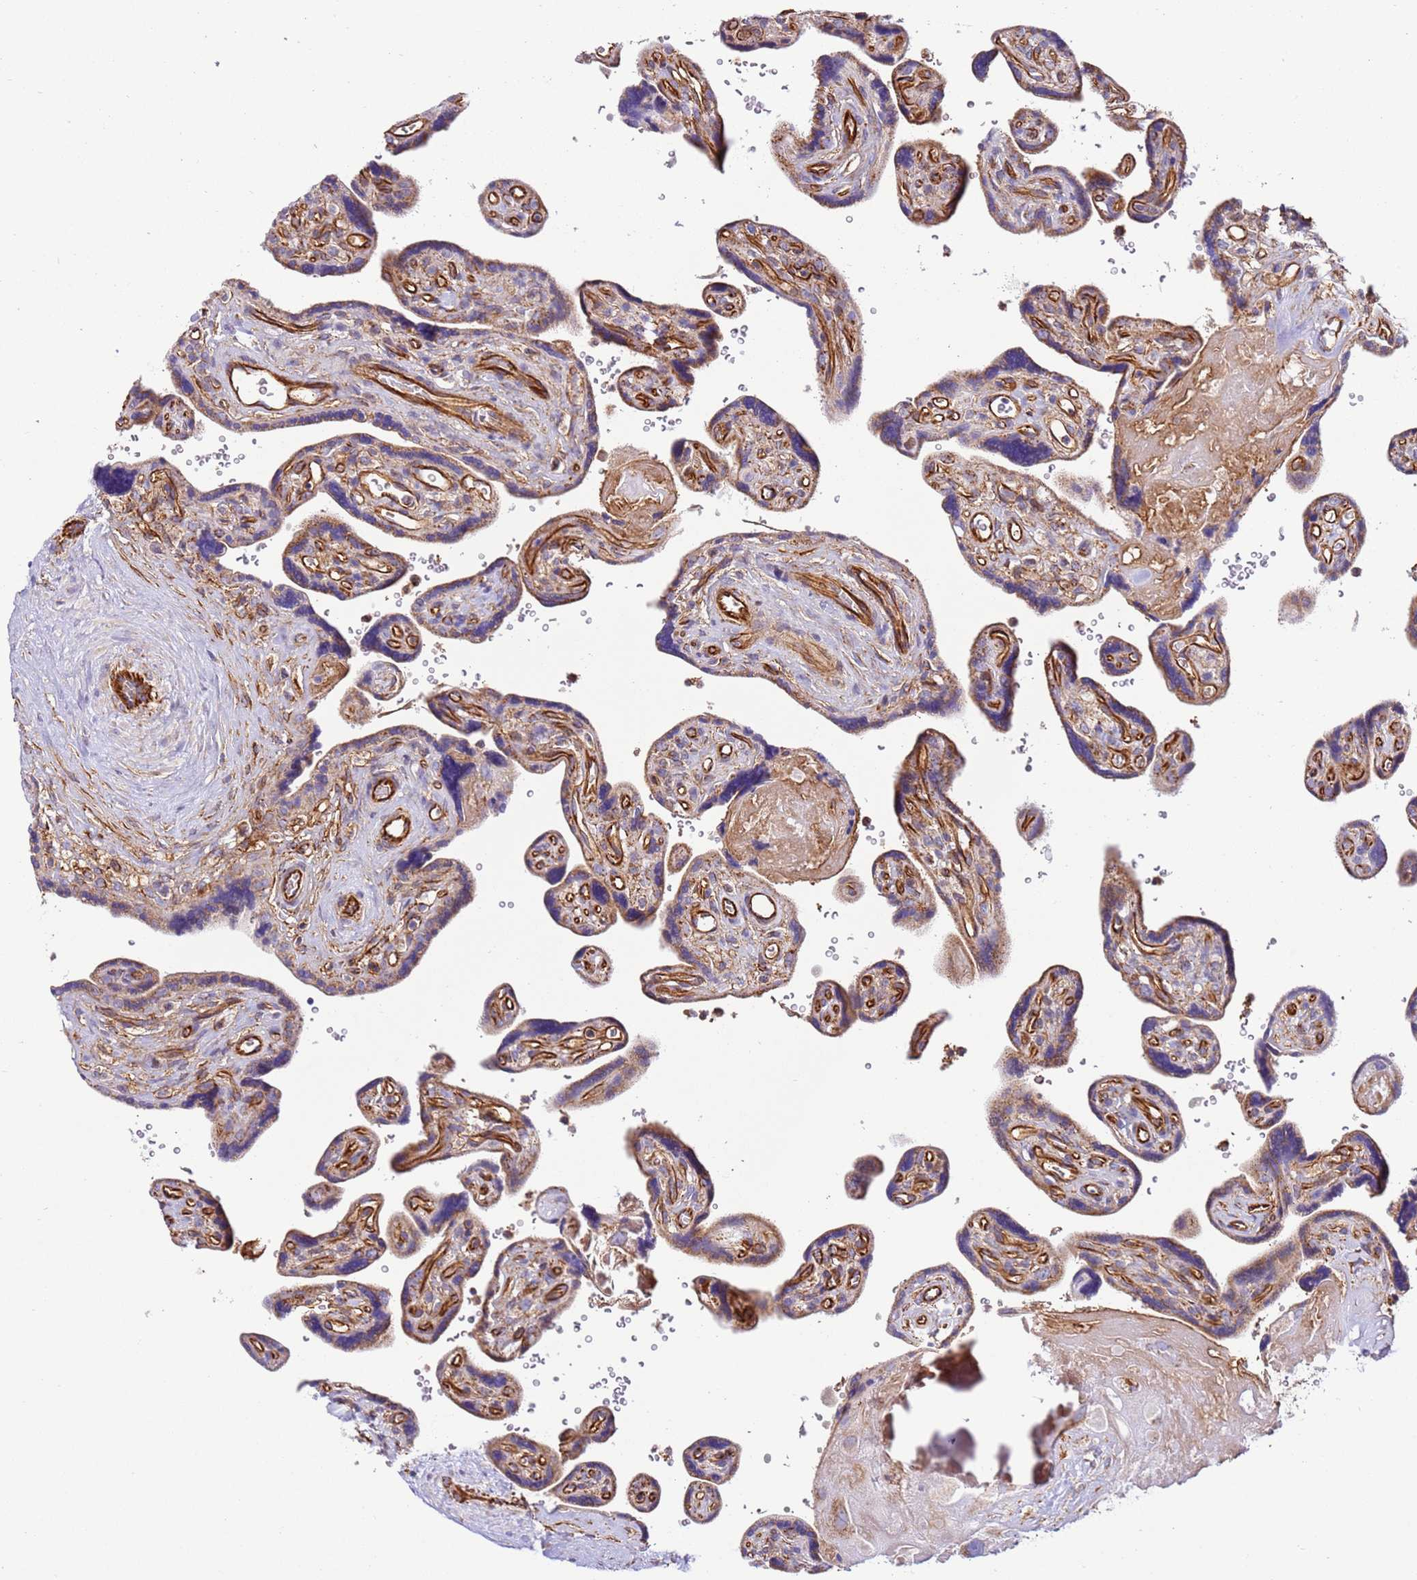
{"staining": {"intensity": "negative", "quantity": "none", "location": "none"}, "tissue": "placenta", "cell_type": "Decidual cells", "image_type": "normal", "snomed": [{"axis": "morphology", "description": "Normal tissue, NOS"}, {"axis": "topography", "description": "Placenta"}], "caption": "Protein analysis of normal placenta shows no significant staining in decidual cells.", "gene": "MRPL20", "patient": {"sex": "female", "age": 39}}